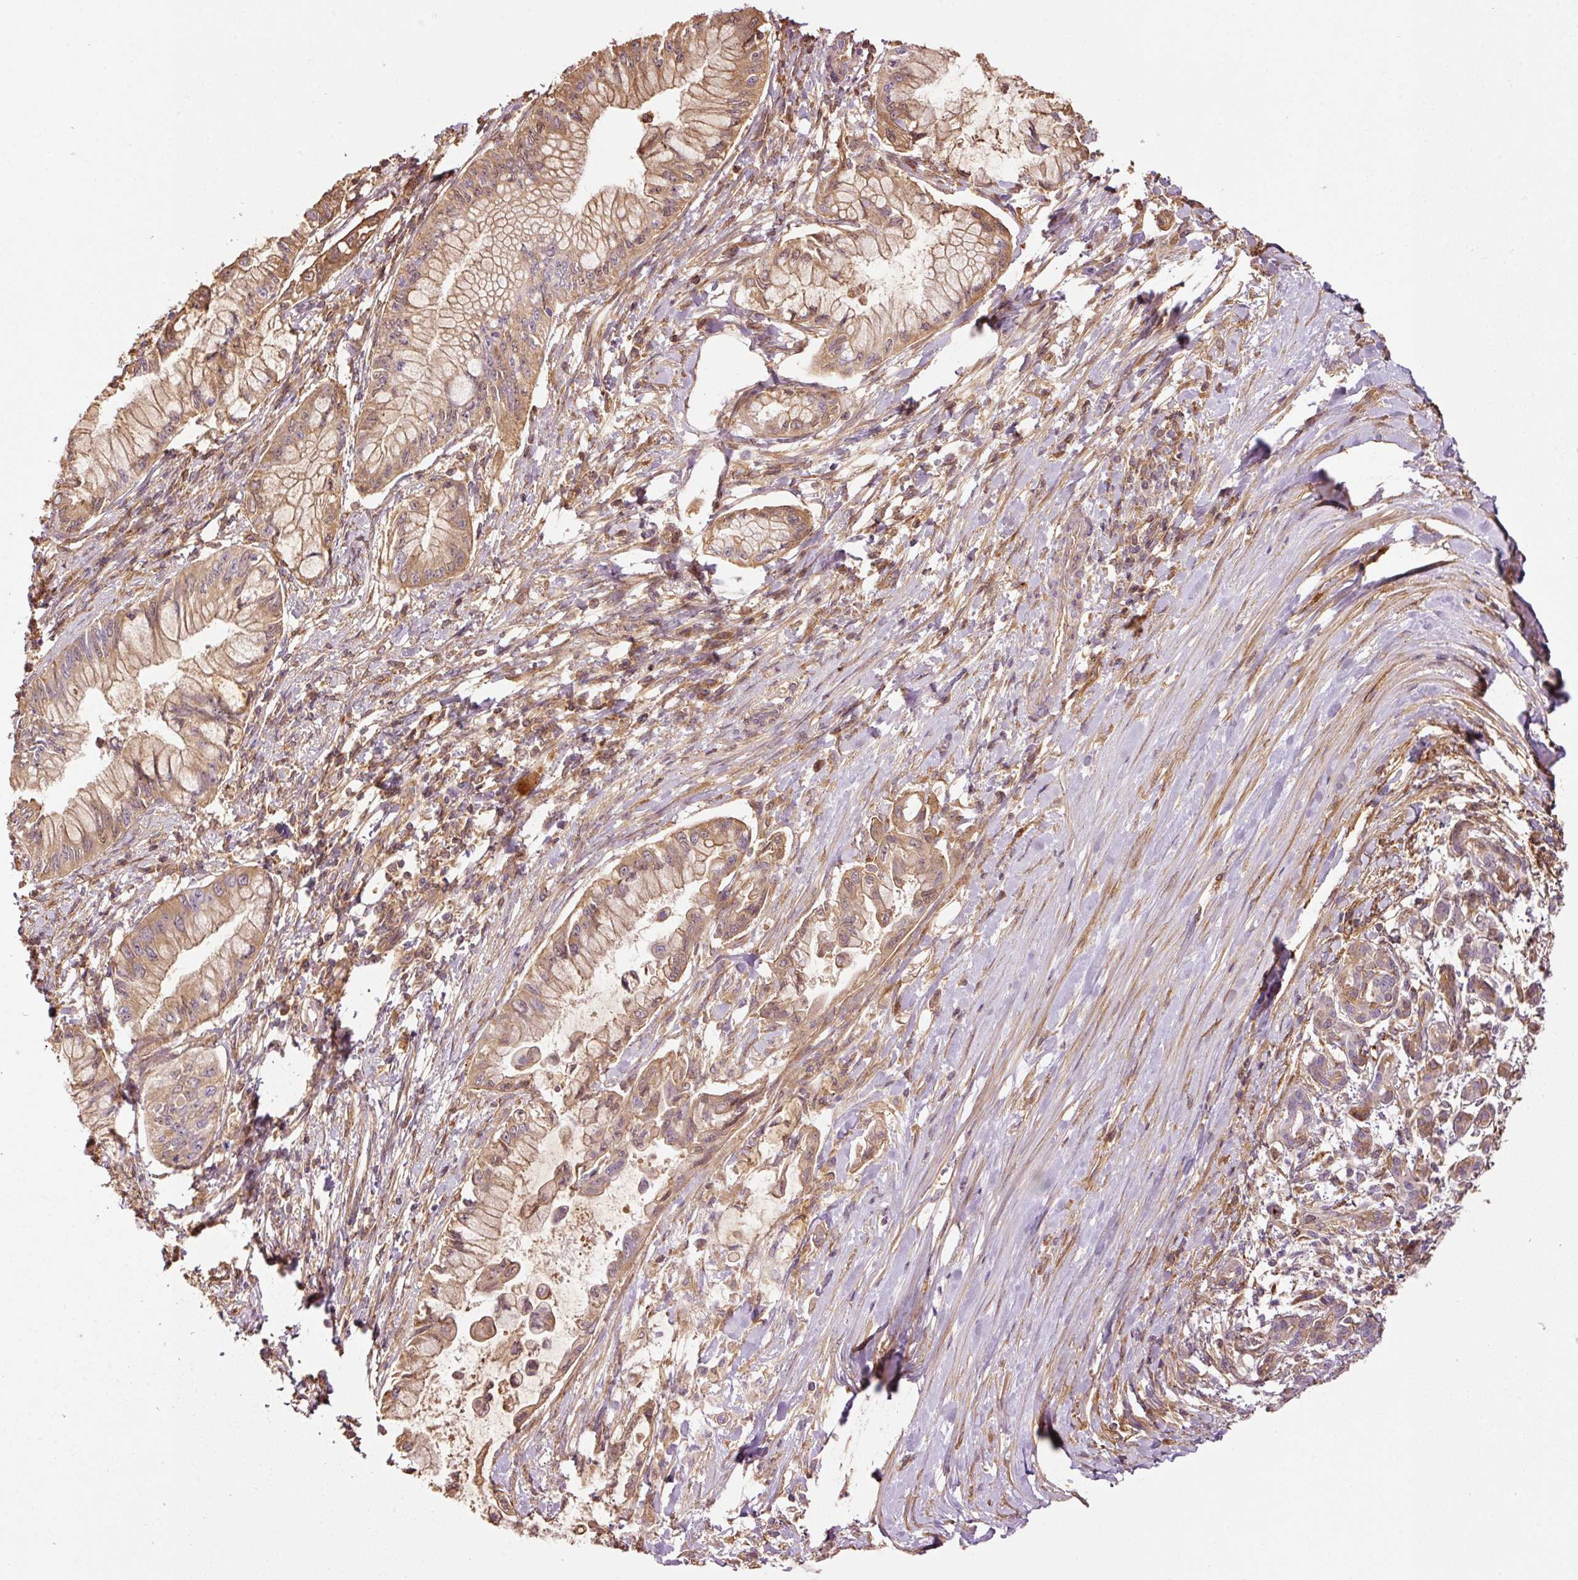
{"staining": {"intensity": "moderate", "quantity": ">75%", "location": "cytoplasmic/membranous"}, "tissue": "pancreatic cancer", "cell_type": "Tumor cells", "image_type": "cancer", "snomed": [{"axis": "morphology", "description": "Adenocarcinoma, NOS"}, {"axis": "topography", "description": "Pancreas"}], "caption": "A brown stain shows moderate cytoplasmic/membranous positivity of a protein in human pancreatic cancer tumor cells.", "gene": "NID2", "patient": {"sex": "male", "age": 48}}